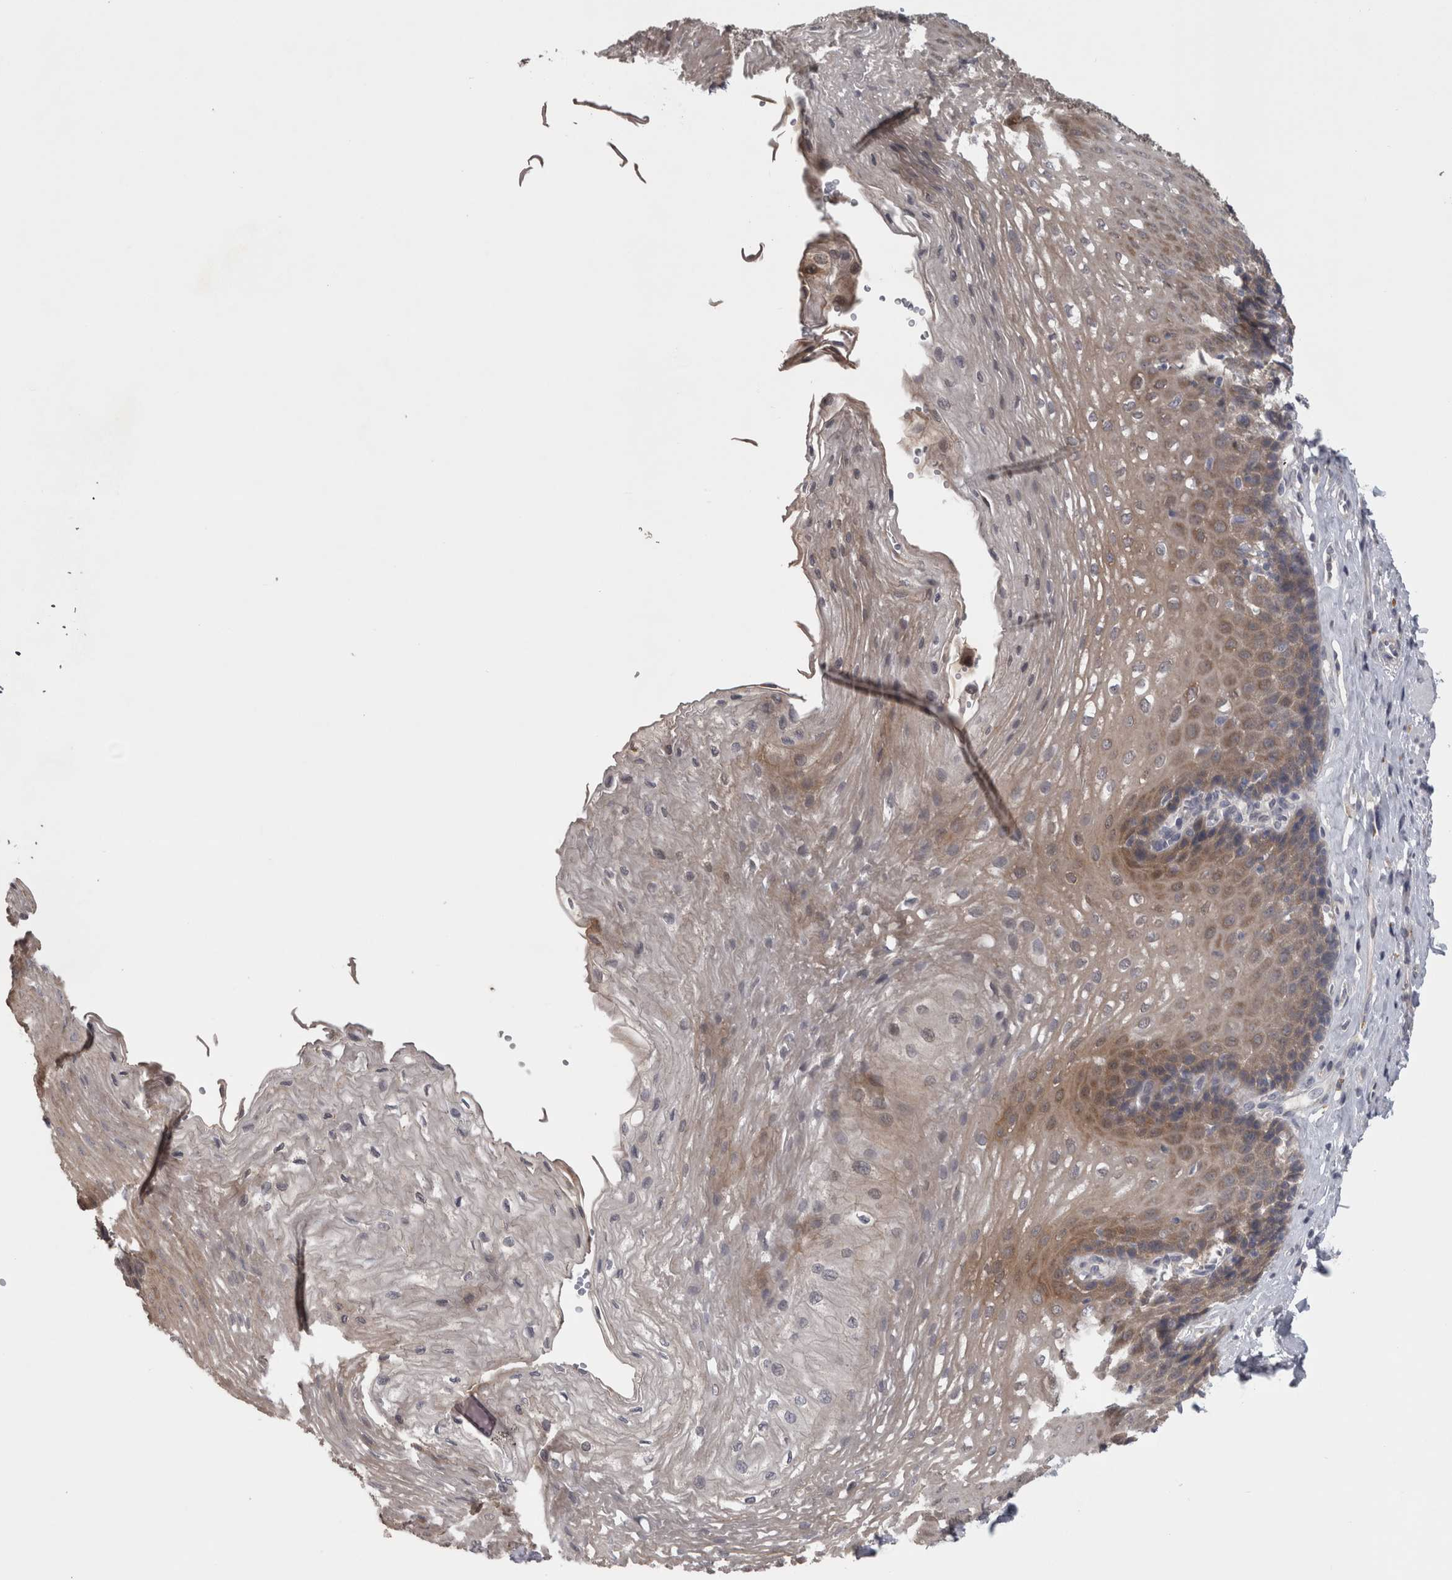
{"staining": {"intensity": "weak", "quantity": "25%-75%", "location": "cytoplasmic/membranous"}, "tissue": "esophagus", "cell_type": "Squamous epithelial cells", "image_type": "normal", "snomed": [{"axis": "morphology", "description": "Normal tissue, NOS"}, {"axis": "topography", "description": "Esophagus"}], "caption": "Weak cytoplasmic/membranous protein staining is appreciated in approximately 25%-75% of squamous epithelial cells in esophagus.", "gene": "PRKCI", "patient": {"sex": "female", "age": 66}}